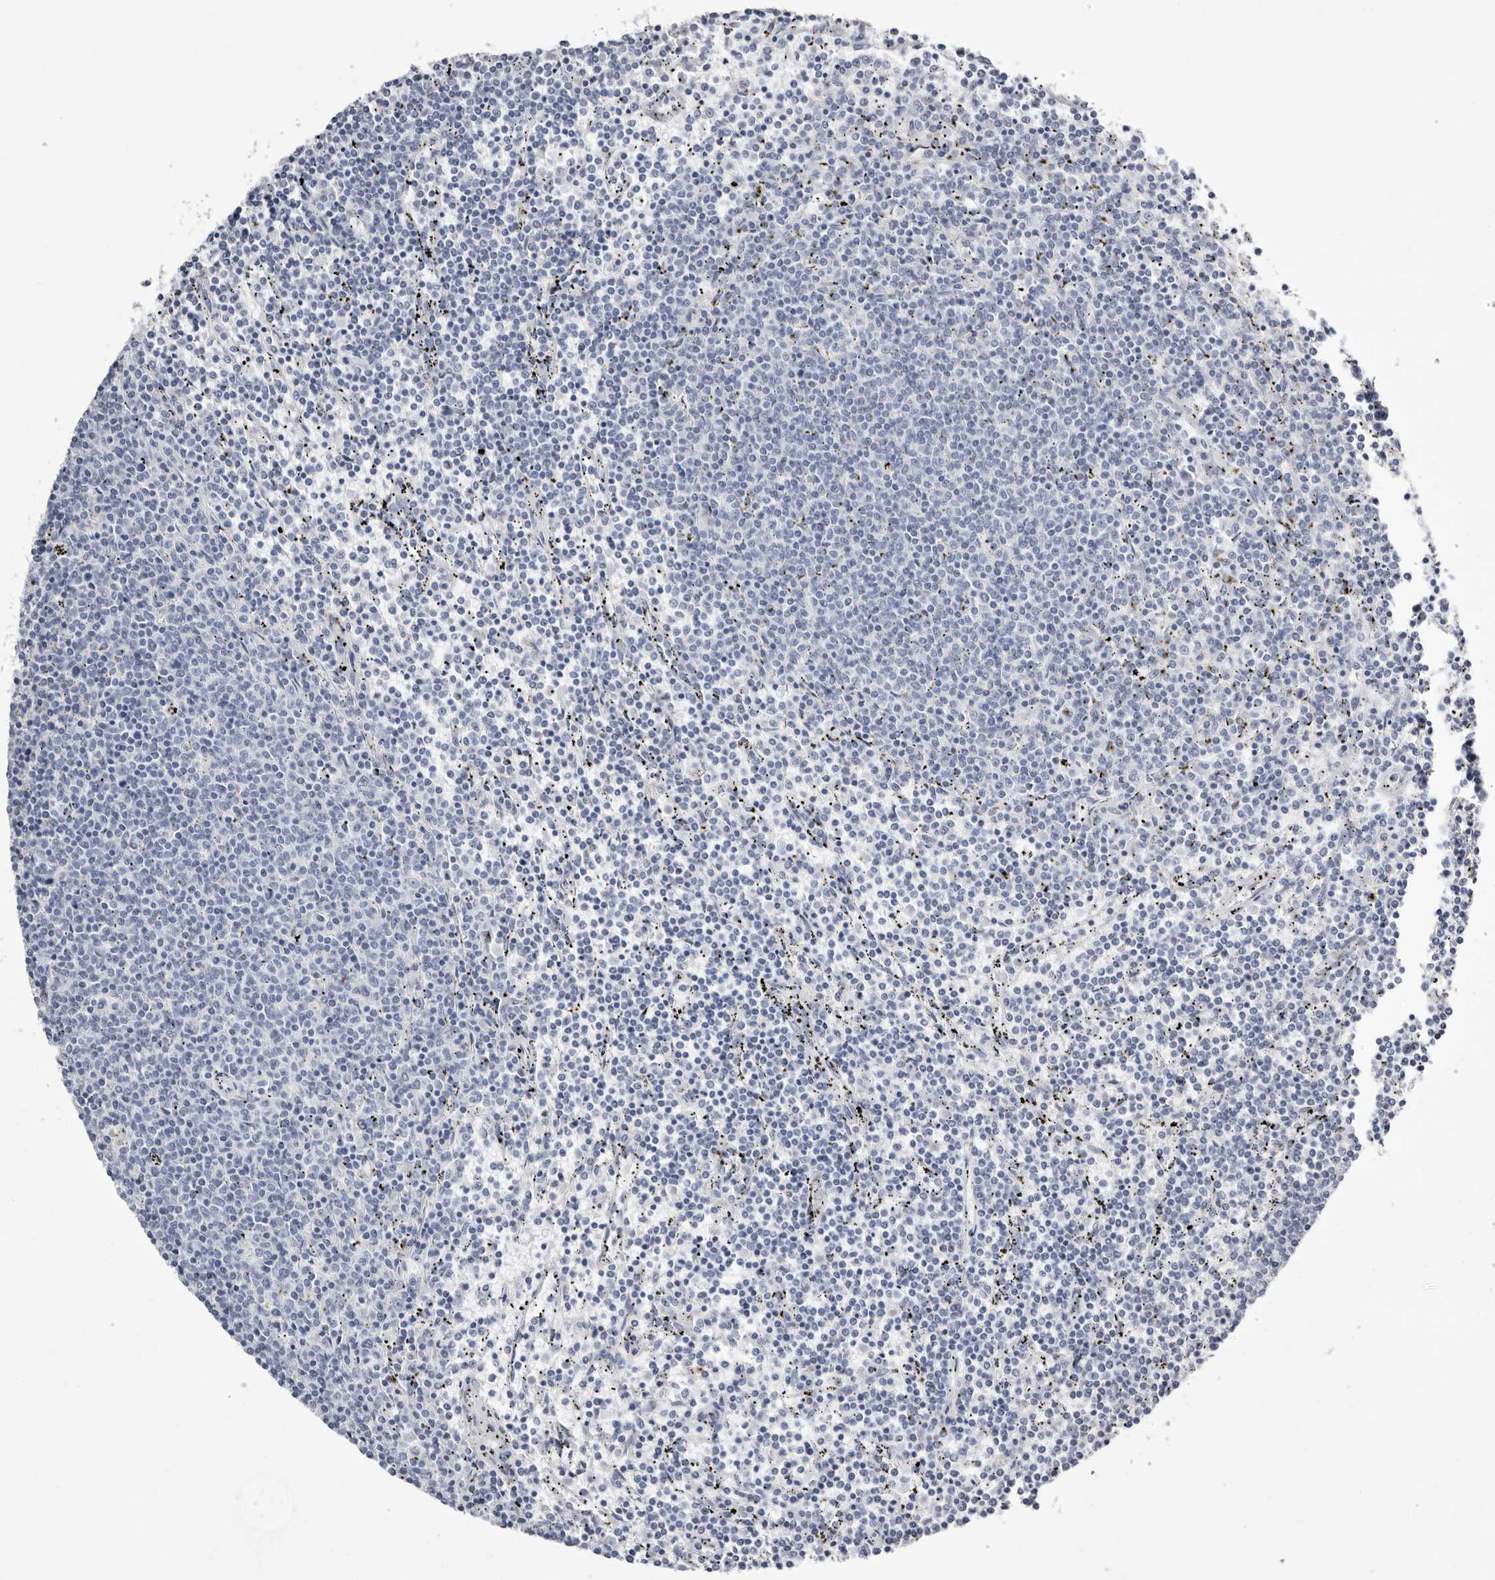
{"staining": {"intensity": "negative", "quantity": "none", "location": "none"}, "tissue": "lymphoma", "cell_type": "Tumor cells", "image_type": "cancer", "snomed": [{"axis": "morphology", "description": "Malignant lymphoma, non-Hodgkin's type, Low grade"}, {"axis": "topography", "description": "Spleen"}], "caption": "This is a photomicrograph of IHC staining of lymphoma, which shows no positivity in tumor cells.", "gene": "LPO", "patient": {"sex": "female", "age": 50}}